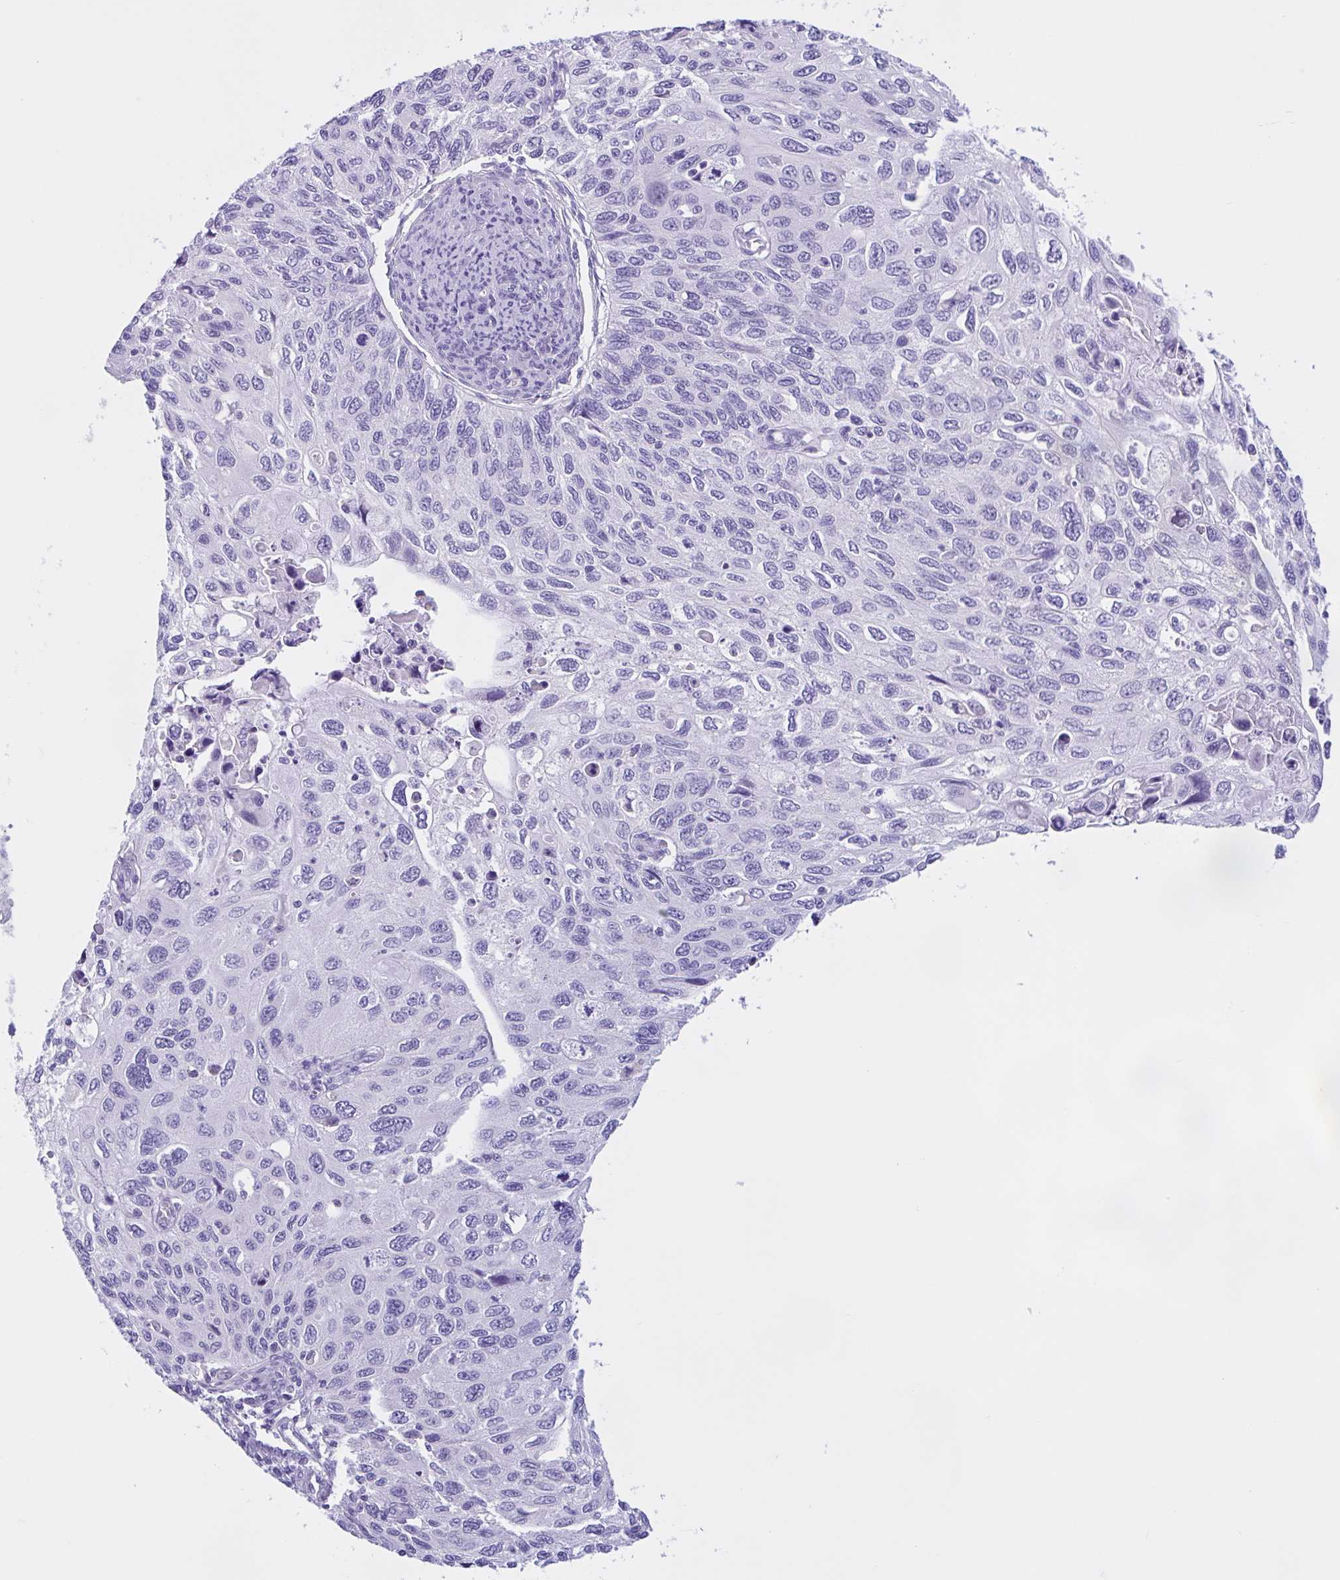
{"staining": {"intensity": "negative", "quantity": "none", "location": "none"}, "tissue": "cervical cancer", "cell_type": "Tumor cells", "image_type": "cancer", "snomed": [{"axis": "morphology", "description": "Squamous cell carcinoma, NOS"}, {"axis": "topography", "description": "Cervix"}], "caption": "This is a image of immunohistochemistry (IHC) staining of squamous cell carcinoma (cervical), which shows no staining in tumor cells. Brightfield microscopy of immunohistochemistry stained with DAB (3,3'-diaminobenzidine) (brown) and hematoxylin (blue), captured at high magnification.", "gene": "ZNF319", "patient": {"sex": "female", "age": 70}}